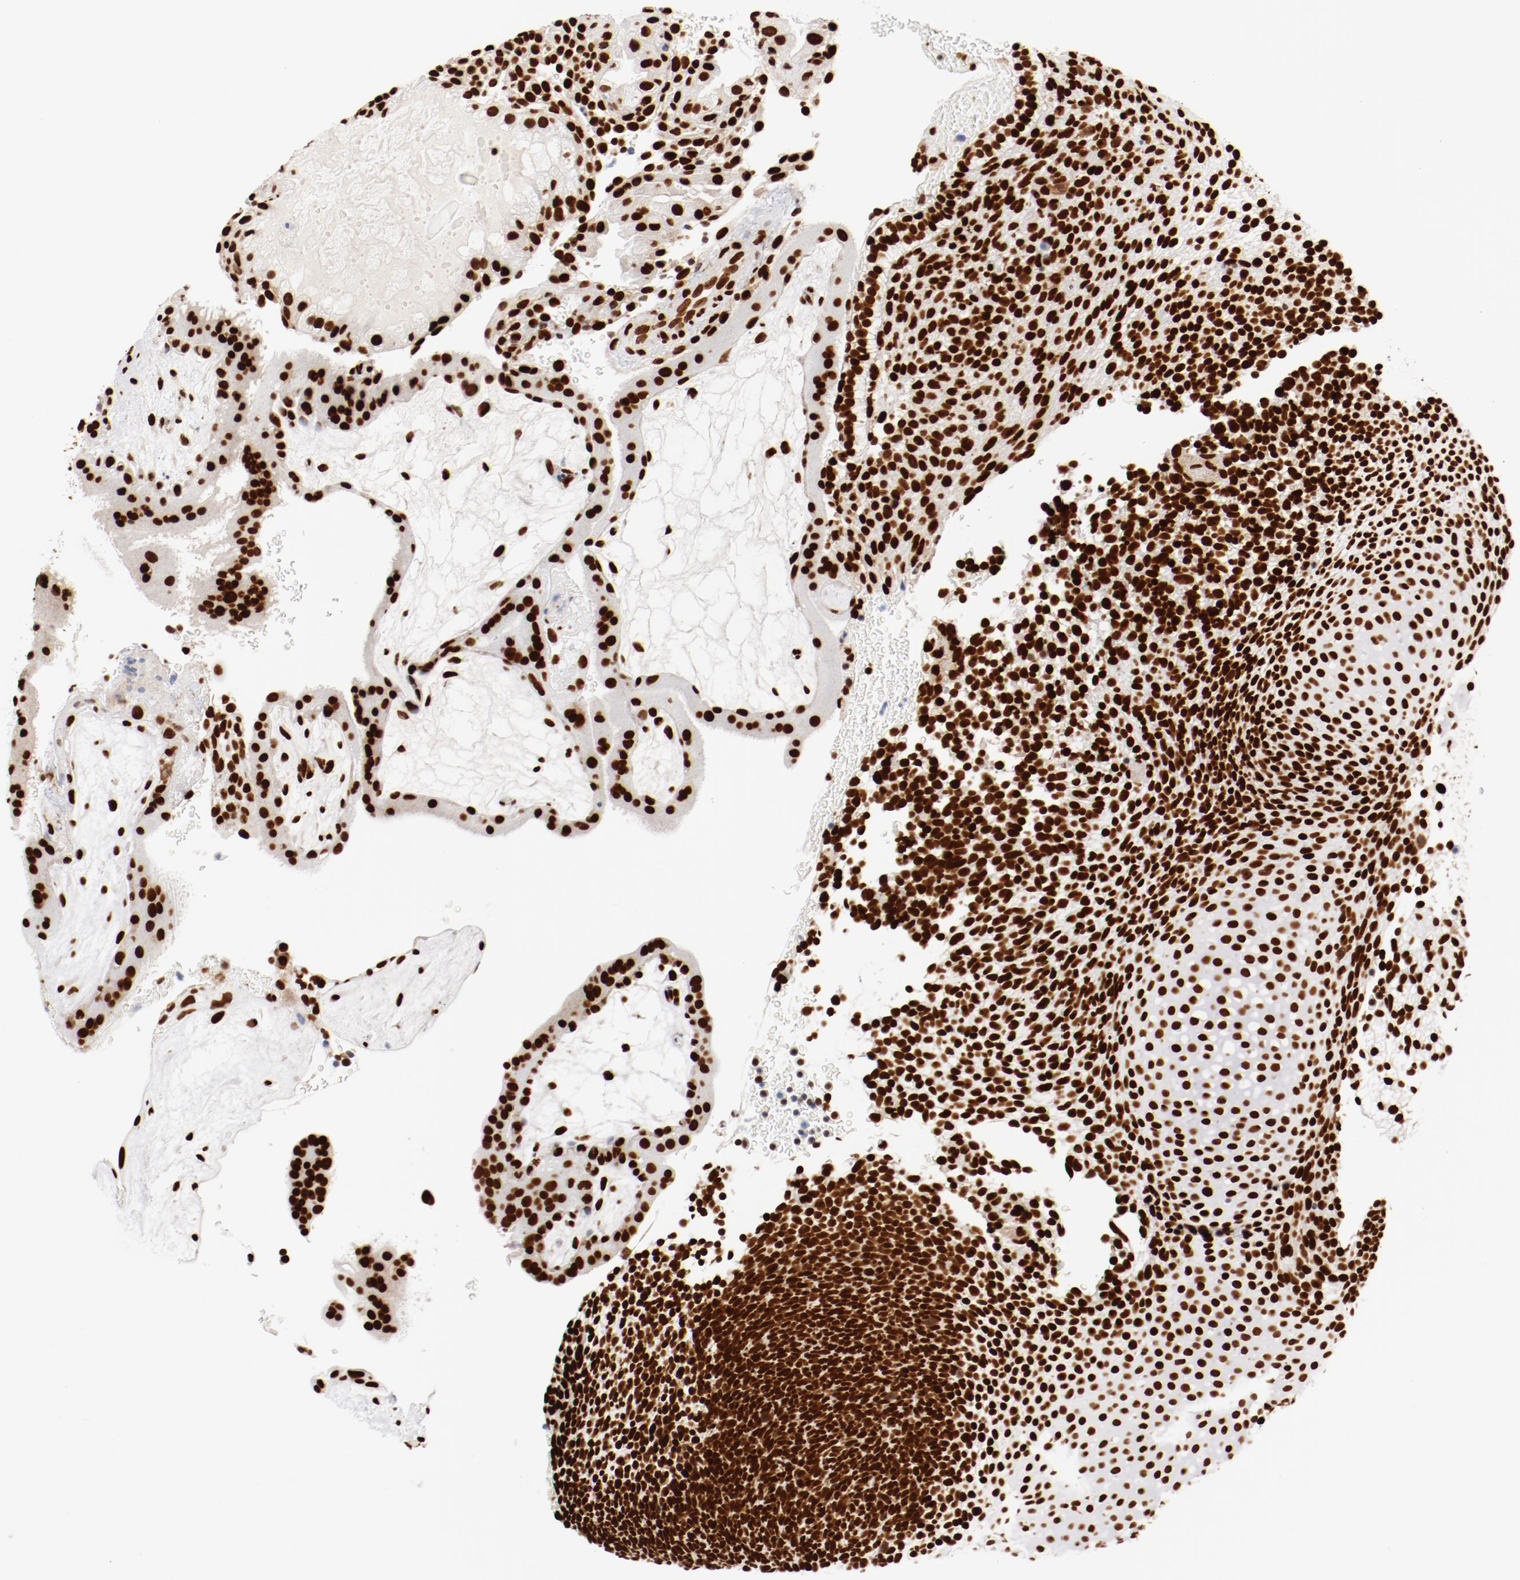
{"staining": {"intensity": "strong", "quantity": ">75%", "location": "nuclear"}, "tissue": "placenta", "cell_type": "Decidual cells", "image_type": "normal", "snomed": [{"axis": "morphology", "description": "Normal tissue, NOS"}, {"axis": "topography", "description": "Placenta"}], "caption": "Immunohistochemistry photomicrograph of benign human placenta stained for a protein (brown), which displays high levels of strong nuclear staining in approximately >75% of decidual cells.", "gene": "CTBP1", "patient": {"sex": "female", "age": 19}}